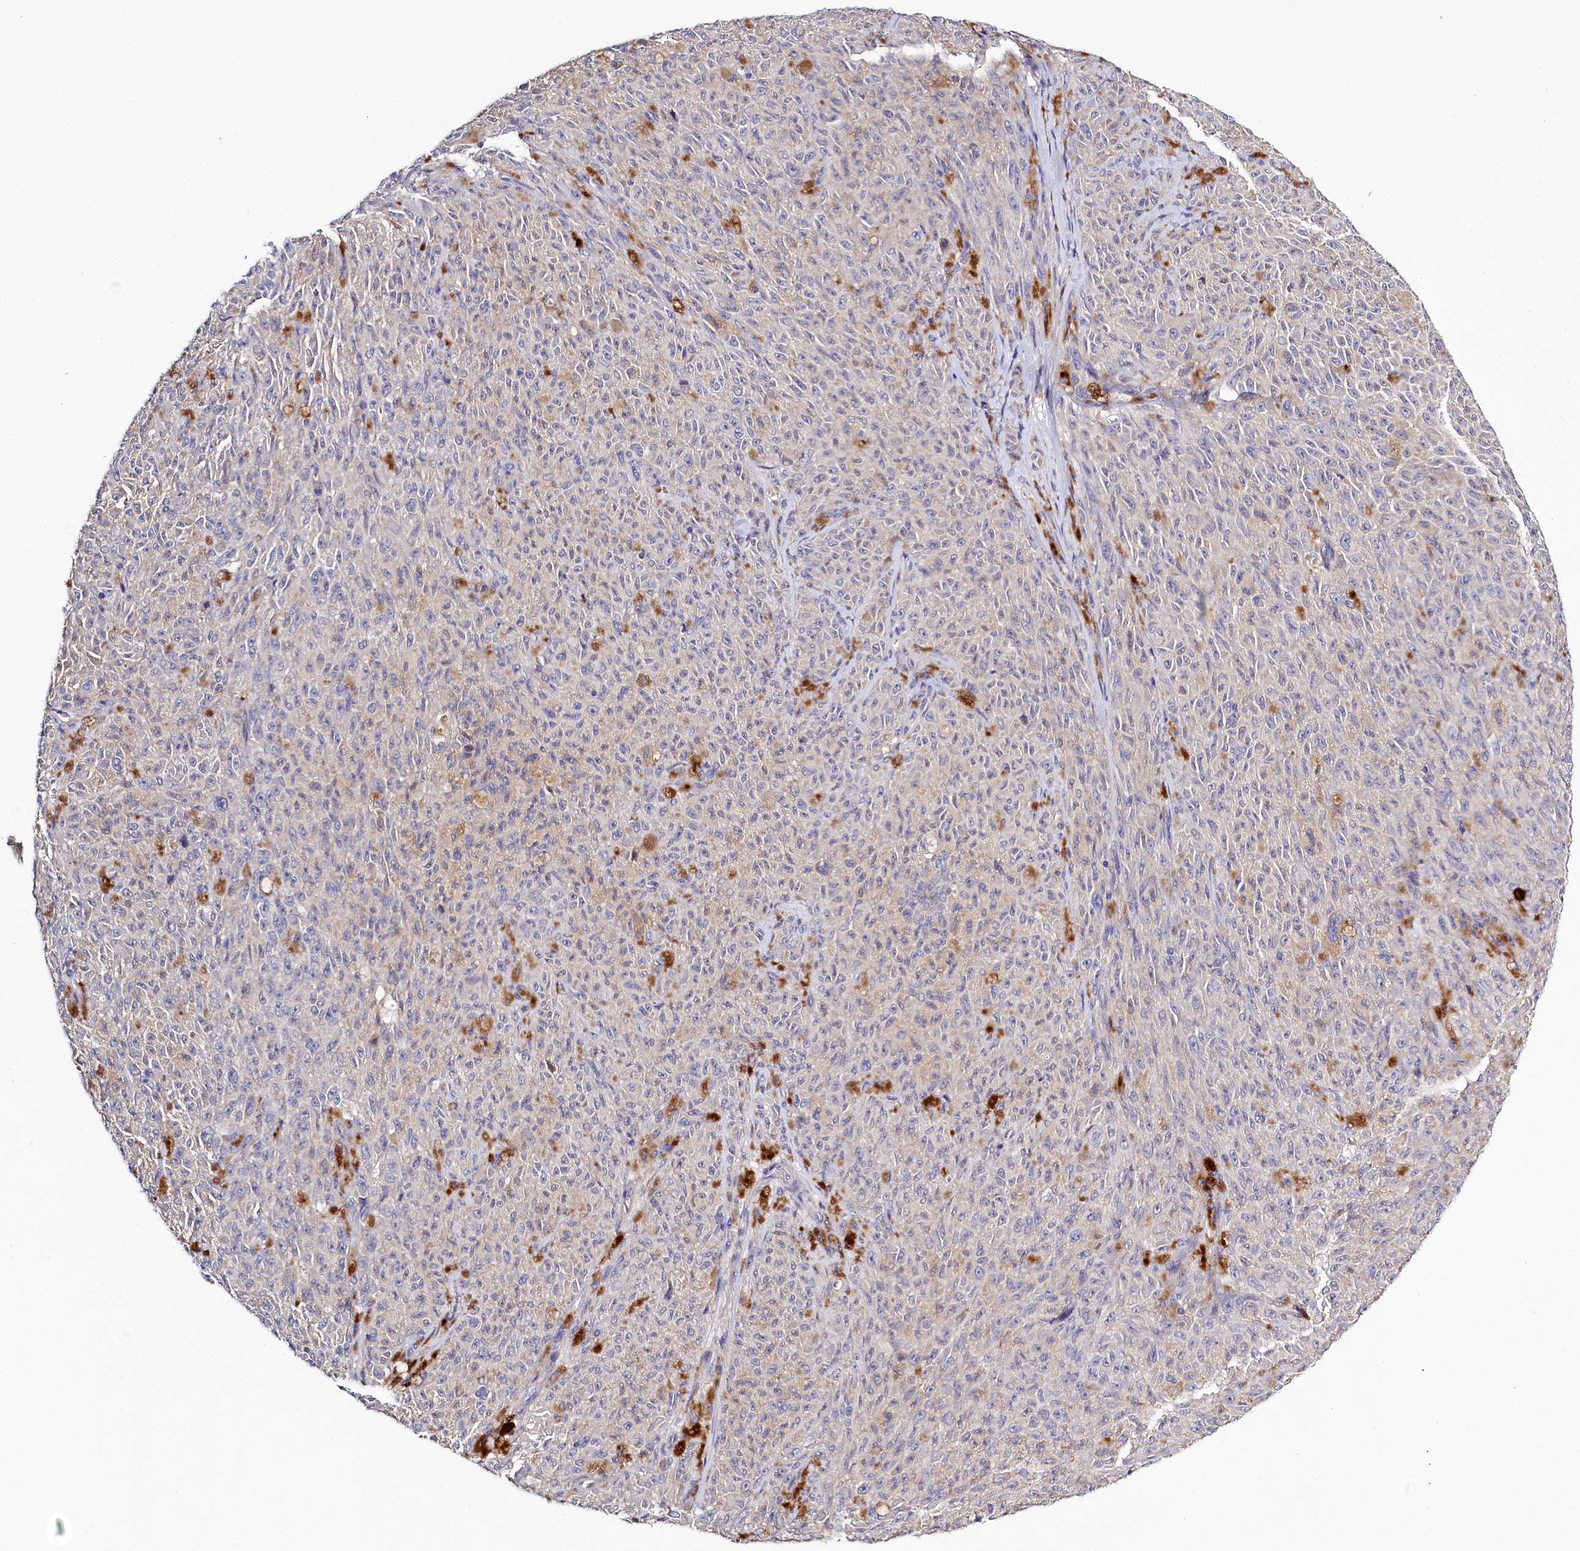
{"staining": {"intensity": "negative", "quantity": "none", "location": "none"}, "tissue": "melanoma", "cell_type": "Tumor cells", "image_type": "cancer", "snomed": [{"axis": "morphology", "description": "Malignant melanoma, NOS"}, {"axis": "topography", "description": "Skin"}], "caption": "Immunohistochemistry of human malignant melanoma displays no expression in tumor cells.", "gene": "PDE6D", "patient": {"sex": "female", "age": 82}}